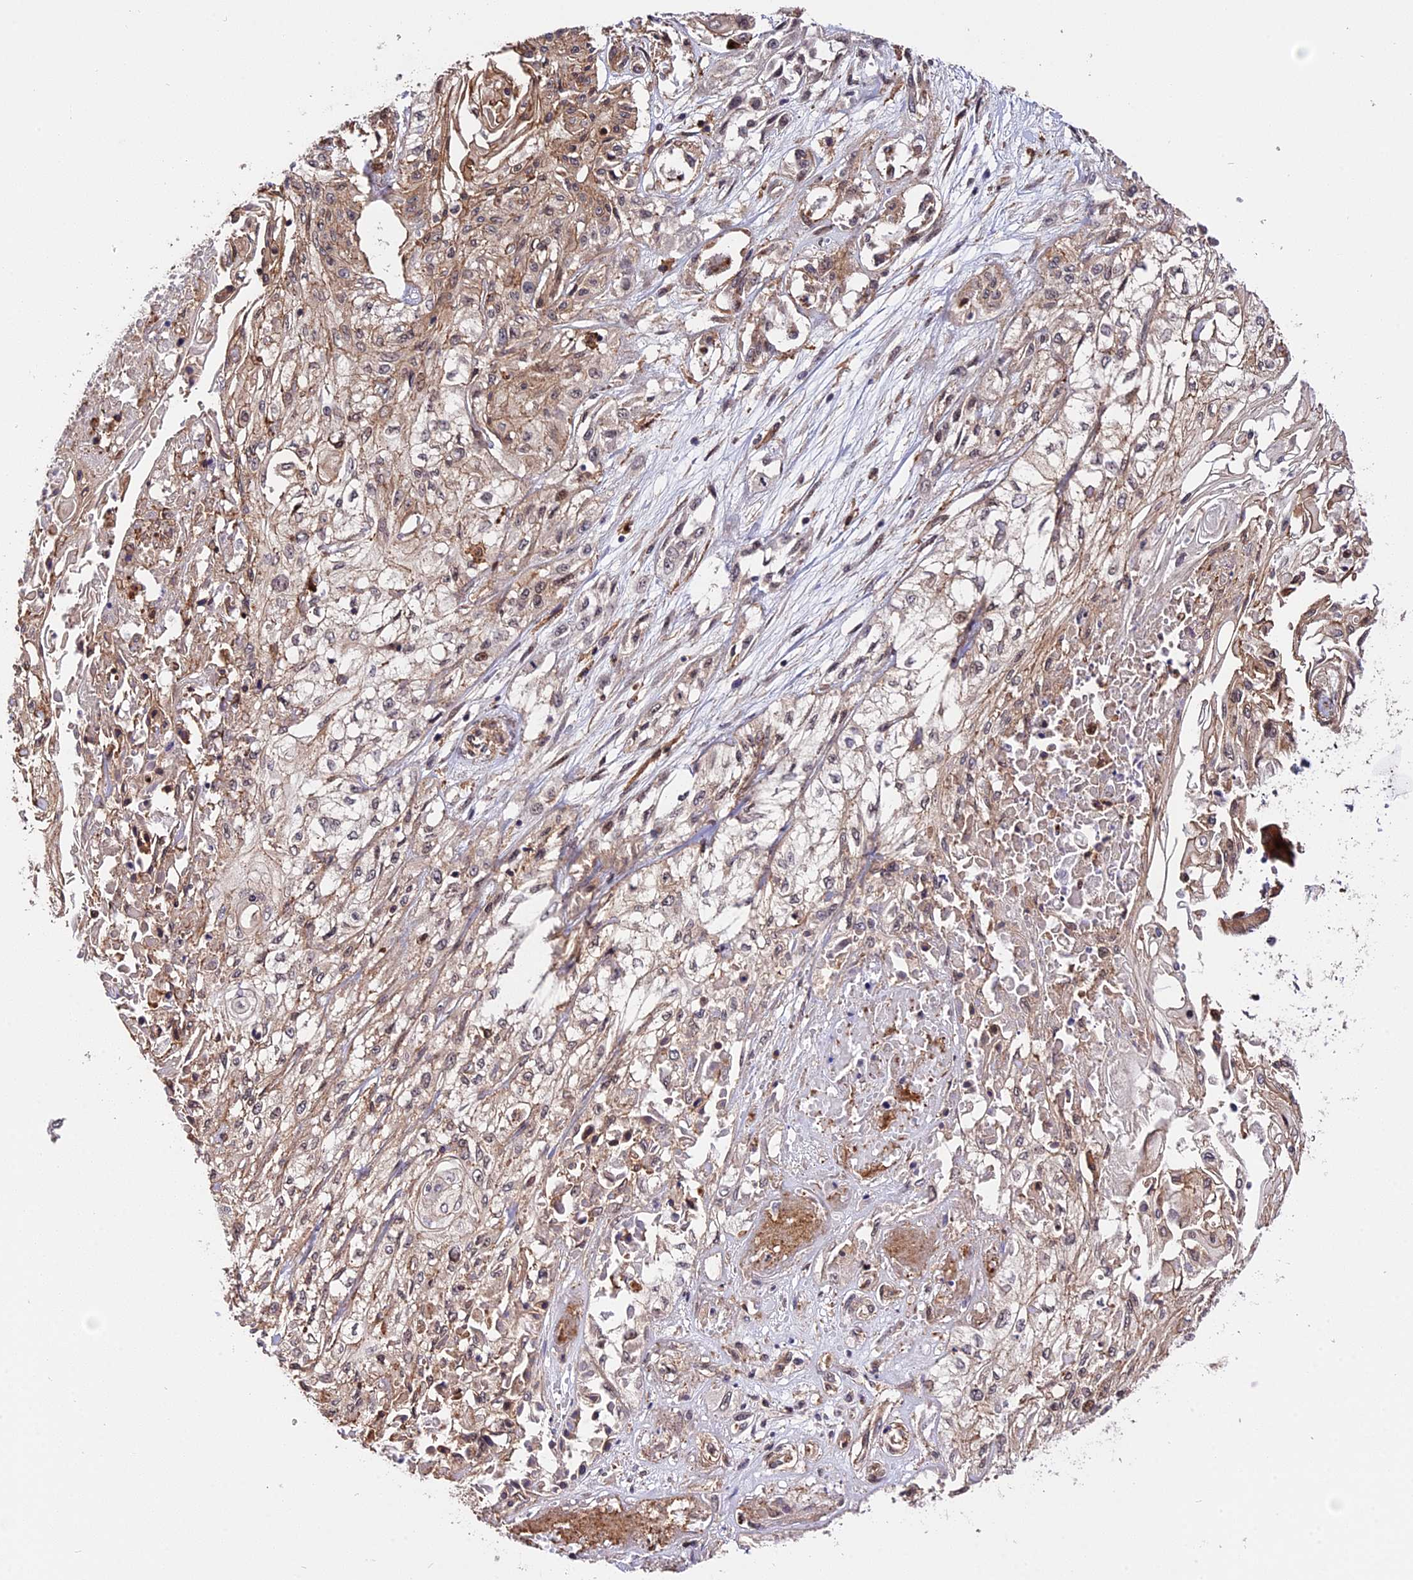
{"staining": {"intensity": "weak", "quantity": "25%-75%", "location": "cytoplasmic/membranous"}, "tissue": "skin cancer", "cell_type": "Tumor cells", "image_type": "cancer", "snomed": [{"axis": "morphology", "description": "Squamous cell carcinoma, NOS"}, {"axis": "morphology", "description": "Squamous cell carcinoma, metastatic, NOS"}, {"axis": "topography", "description": "Skin"}, {"axis": "topography", "description": "Lymph node"}], "caption": "Metastatic squamous cell carcinoma (skin) was stained to show a protein in brown. There is low levels of weak cytoplasmic/membranous positivity in about 25%-75% of tumor cells.", "gene": "HERPUD1", "patient": {"sex": "male", "age": 75}}